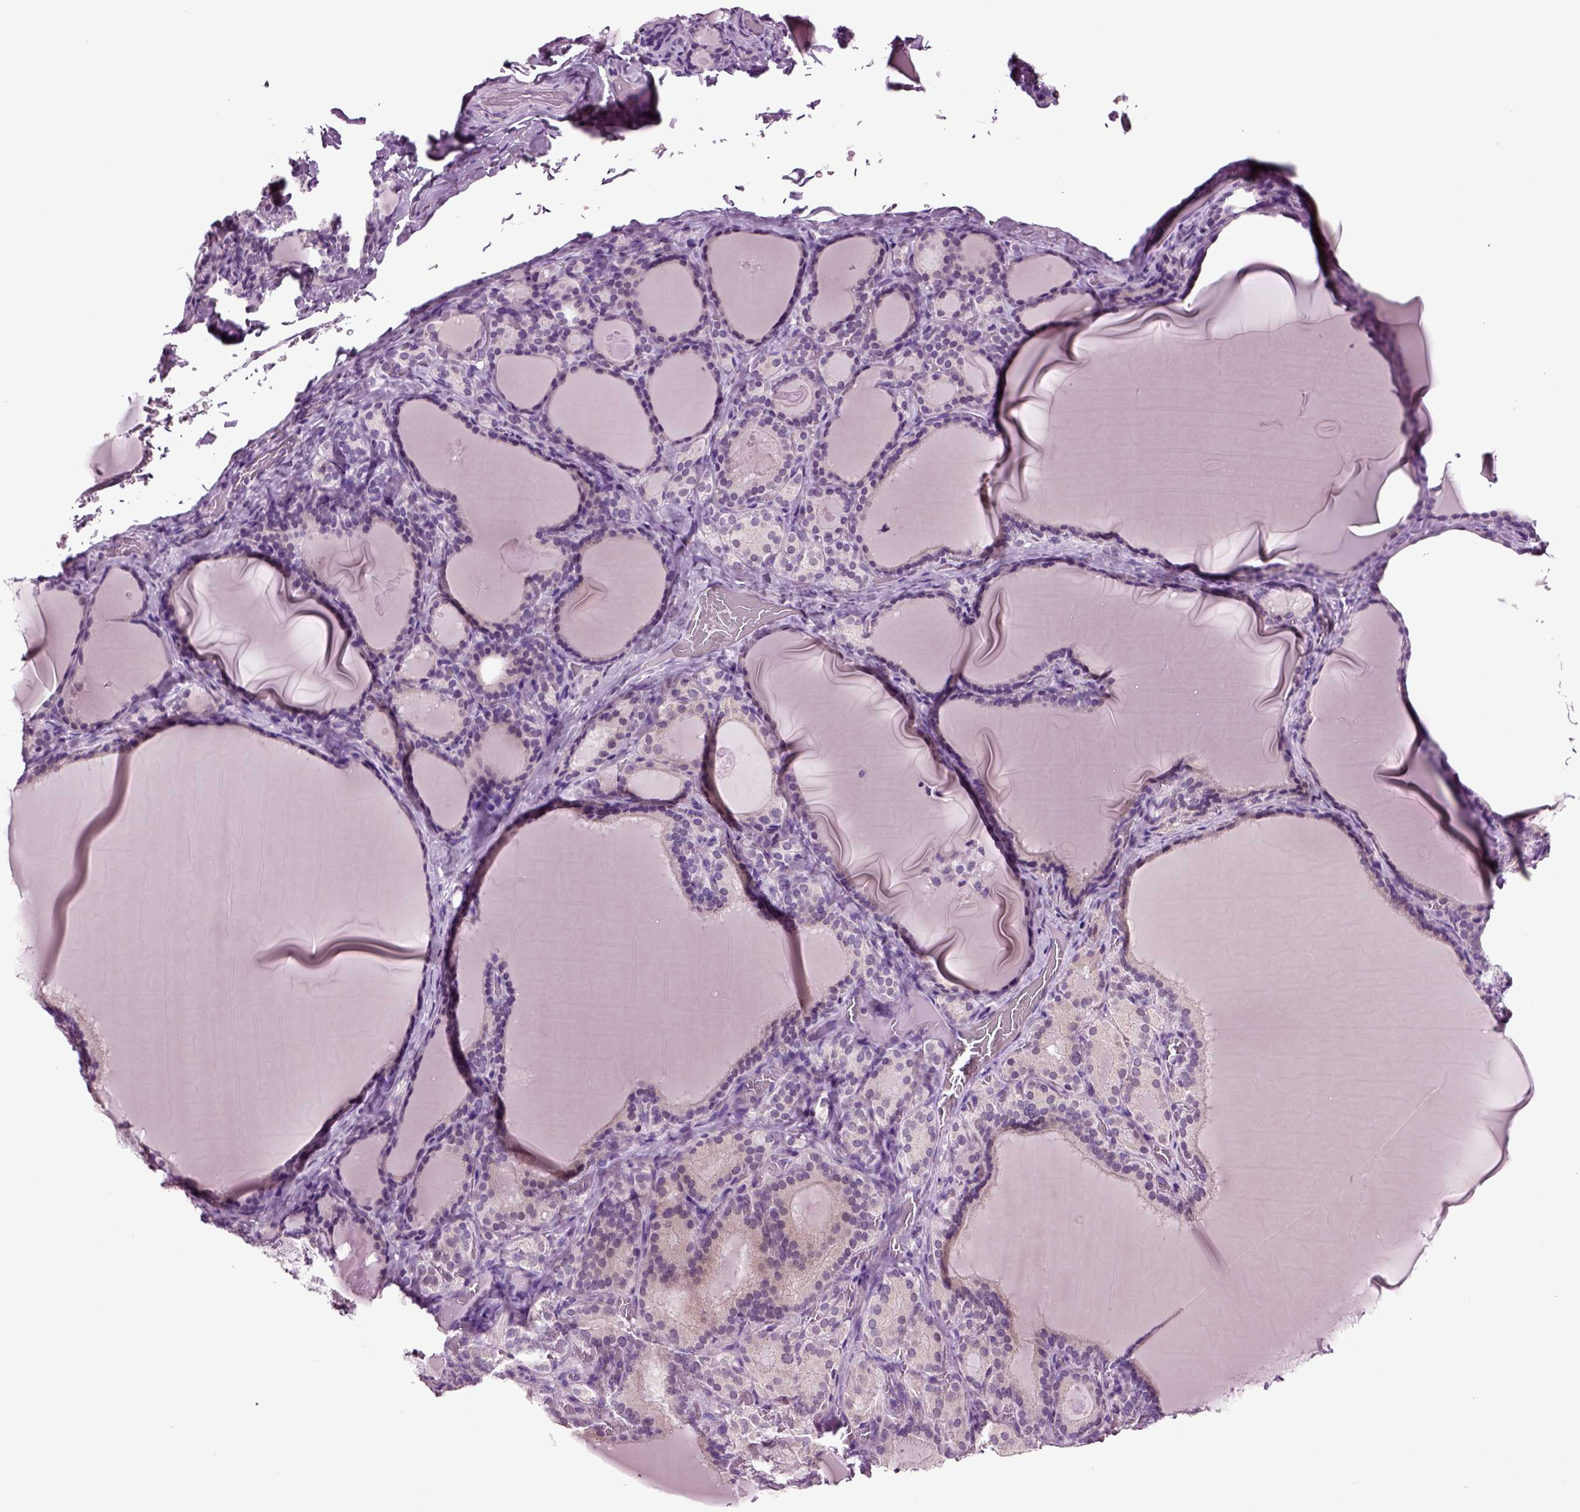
{"staining": {"intensity": "negative", "quantity": "none", "location": "none"}, "tissue": "thyroid gland", "cell_type": "Glandular cells", "image_type": "normal", "snomed": [{"axis": "morphology", "description": "Normal tissue, NOS"}, {"axis": "morphology", "description": "Hyperplasia, NOS"}, {"axis": "topography", "description": "Thyroid gland"}], "caption": "Glandular cells show no significant protein expression in unremarkable thyroid gland. (Immunohistochemistry (ihc), brightfield microscopy, high magnification).", "gene": "SPATA17", "patient": {"sex": "female", "age": 27}}